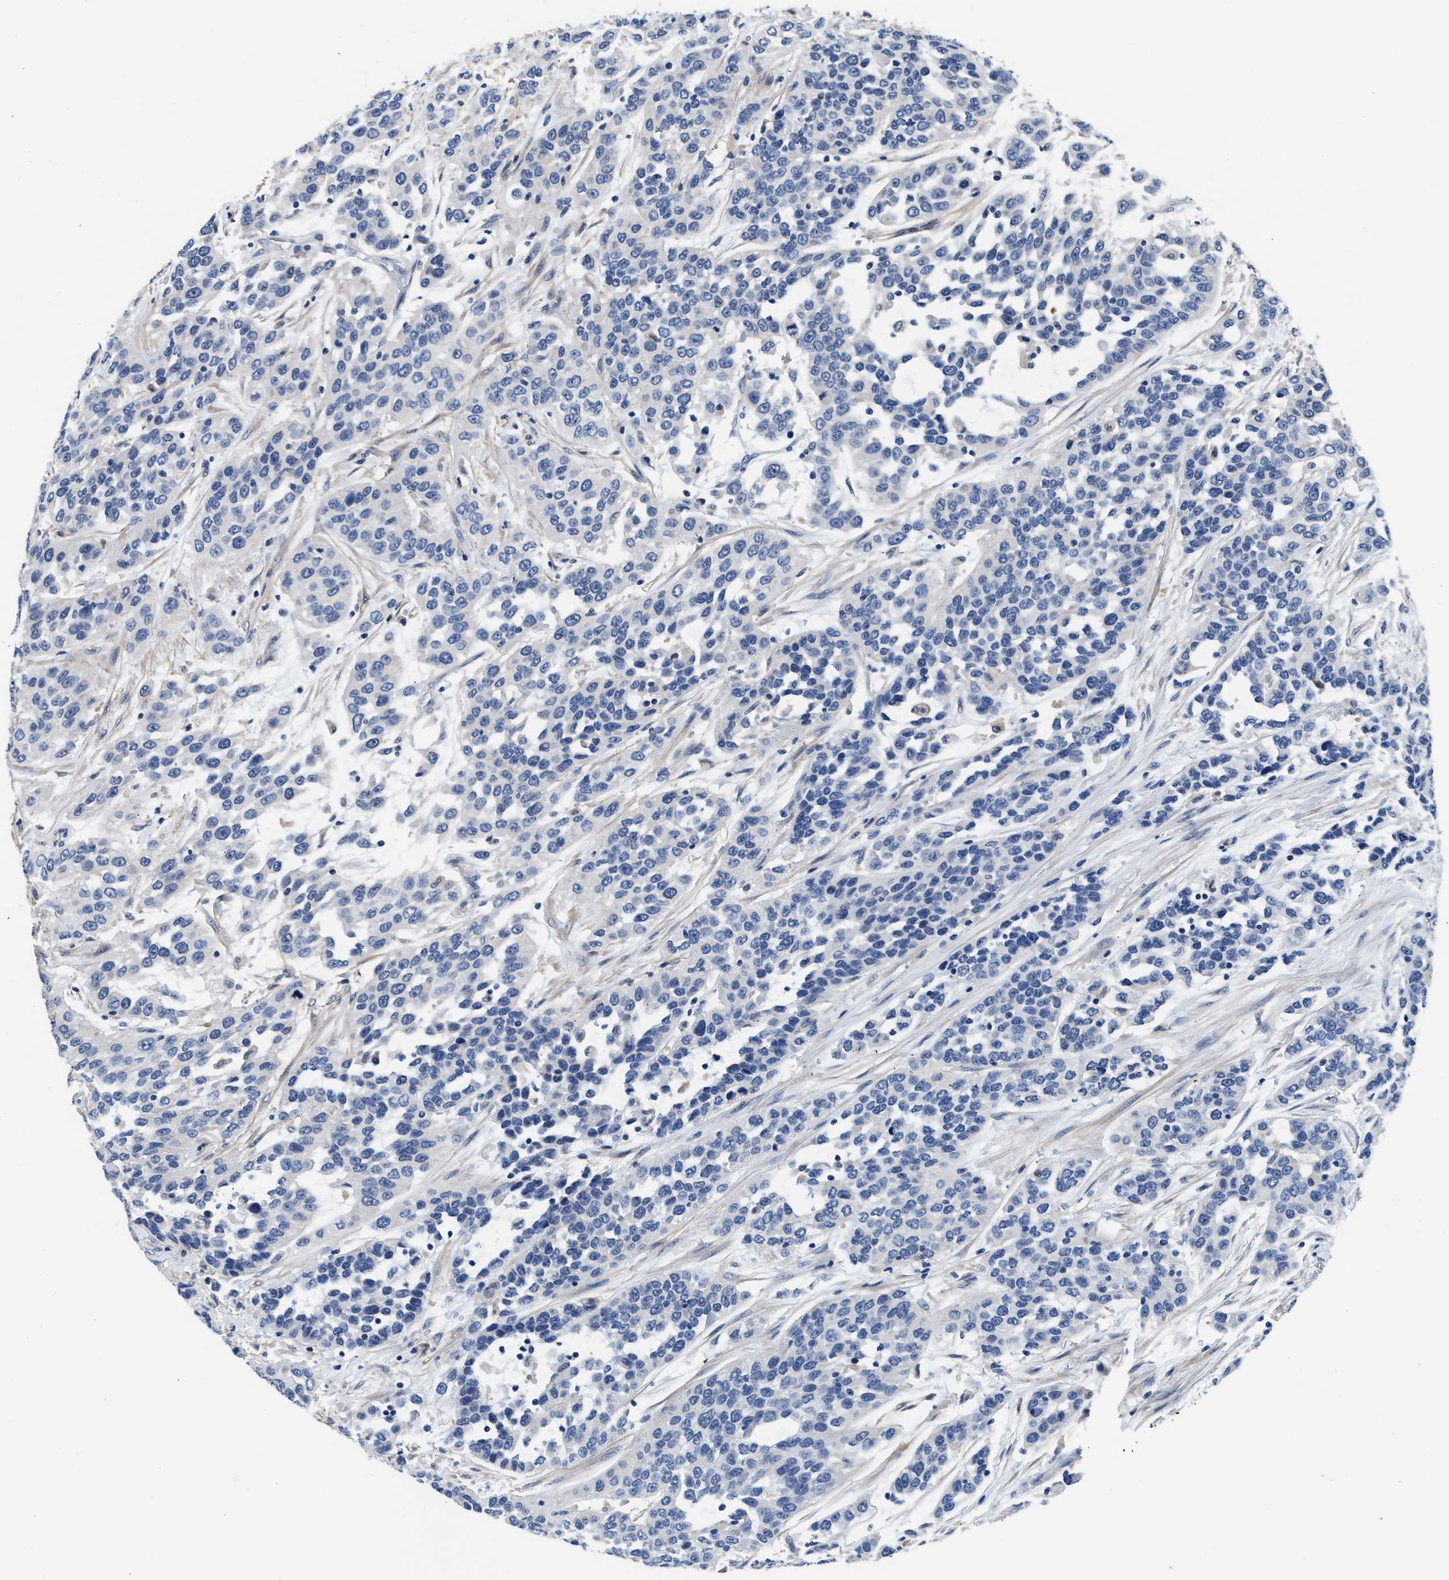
{"staining": {"intensity": "negative", "quantity": "none", "location": "none"}, "tissue": "urothelial cancer", "cell_type": "Tumor cells", "image_type": "cancer", "snomed": [{"axis": "morphology", "description": "Urothelial carcinoma, High grade"}, {"axis": "topography", "description": "Urinary bladder"}], "caption": "Image shows no significant protein positivity in tumor cells of urothelial cancer. Brightfield microscopy of immunohistochemistry (IHC) stained with DAB (brown) and hematoxylin (blue), captured at high magnification.", "gene": "MYH3", "patient": {"sex": "female", "age": 80}}